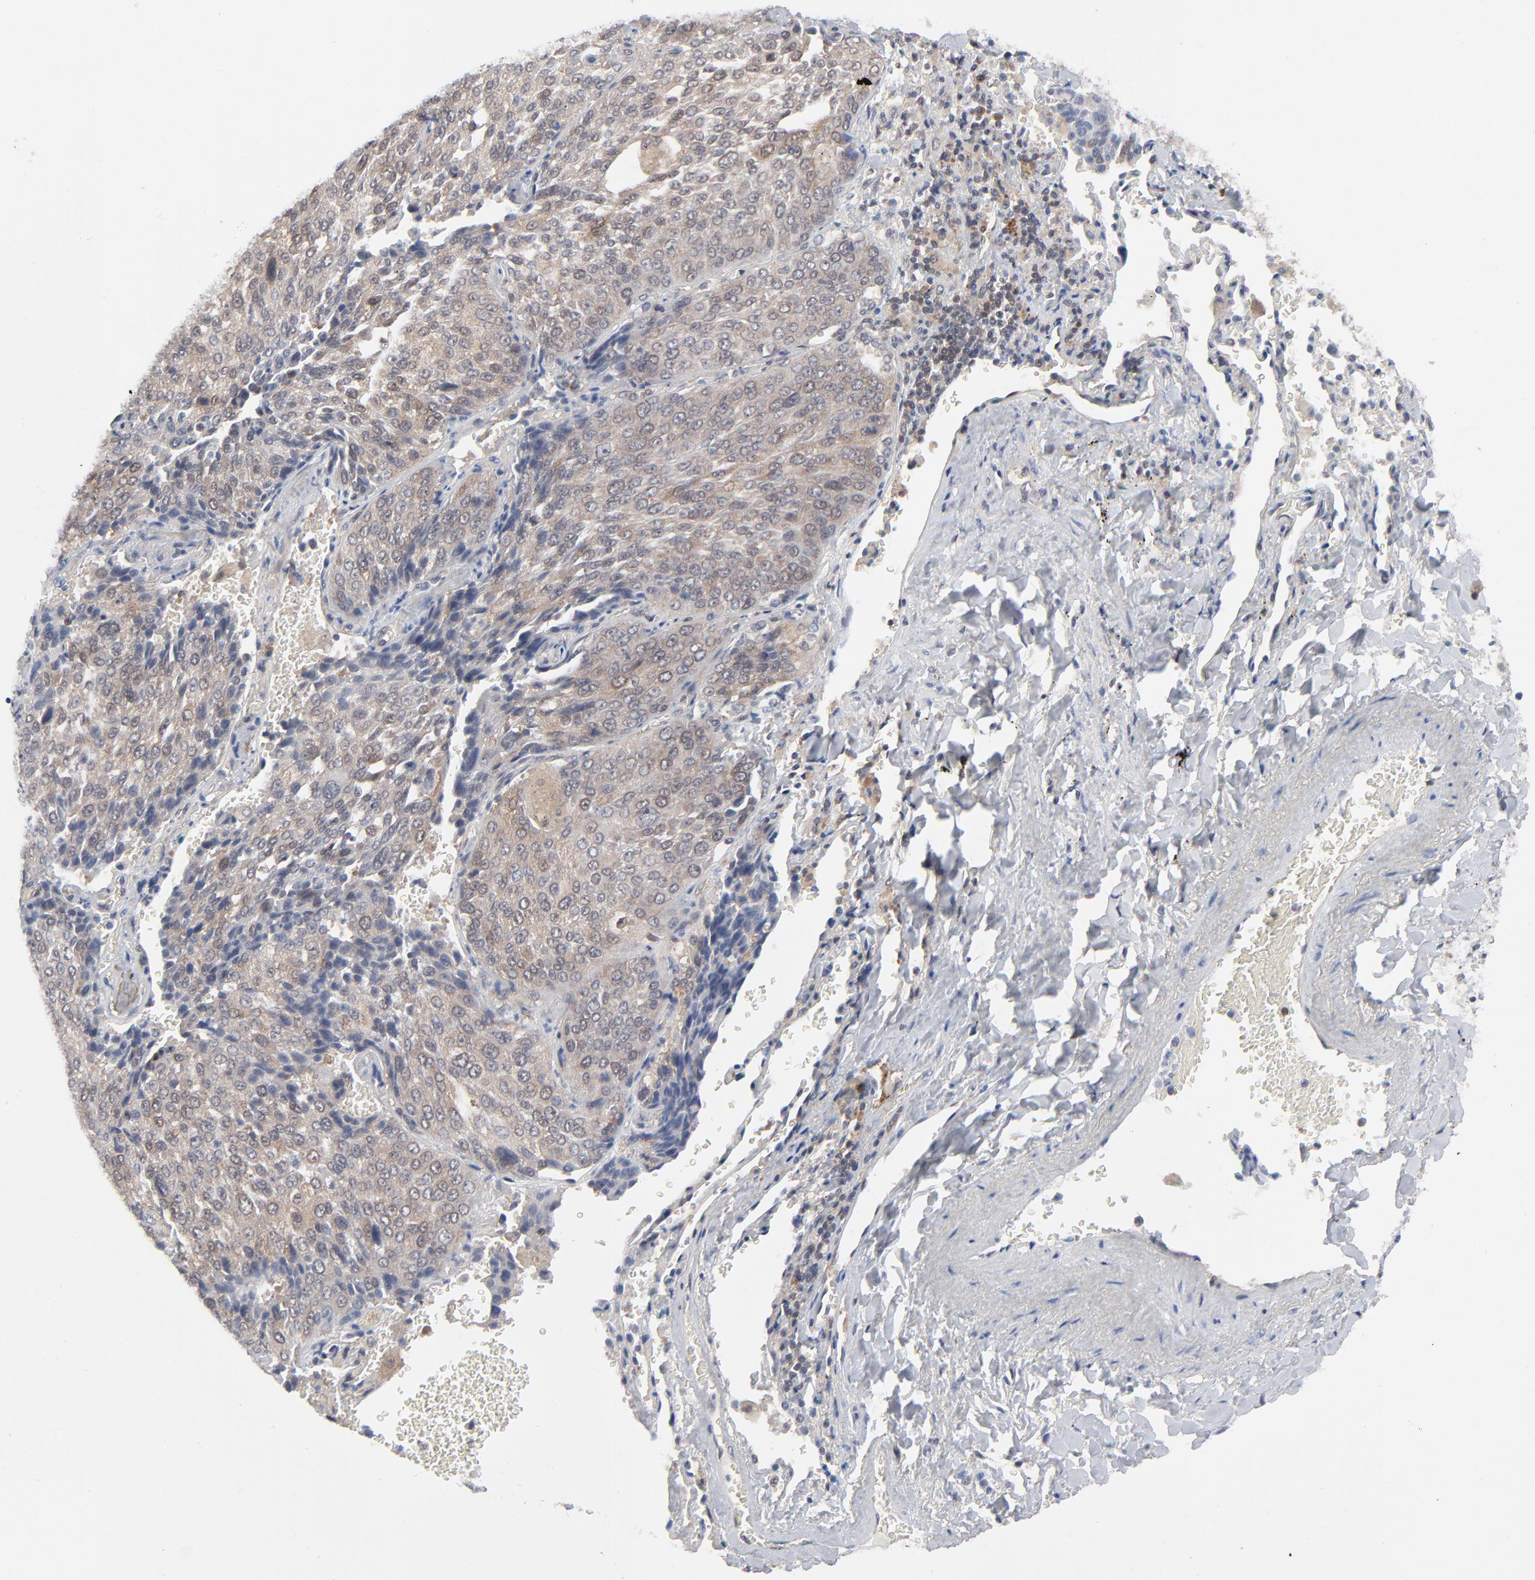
{"staining": {"intensity": "weak", "quantity": ">75%", "location": "cytoplasmic/membranous,nuclear"}, "tissue": "lung cancer", "cell_type": "Tumor cells", "image_type": "cancer", "snomed": [{"axis": "morphology", "description": "Squamous cell carcinoma, NOS"}, {"axis": "topography", "description": "Lung"}], "caption": "Immunohistochemical staining of squamous cell carcinoma (lung) displays low levels of weak cytoplasmic/membranous and nuclear protein positivity in approximately >75% of tumor cells.", "gene": "RPS6KB1", "patient": {"sex": "male", "age": 54}}